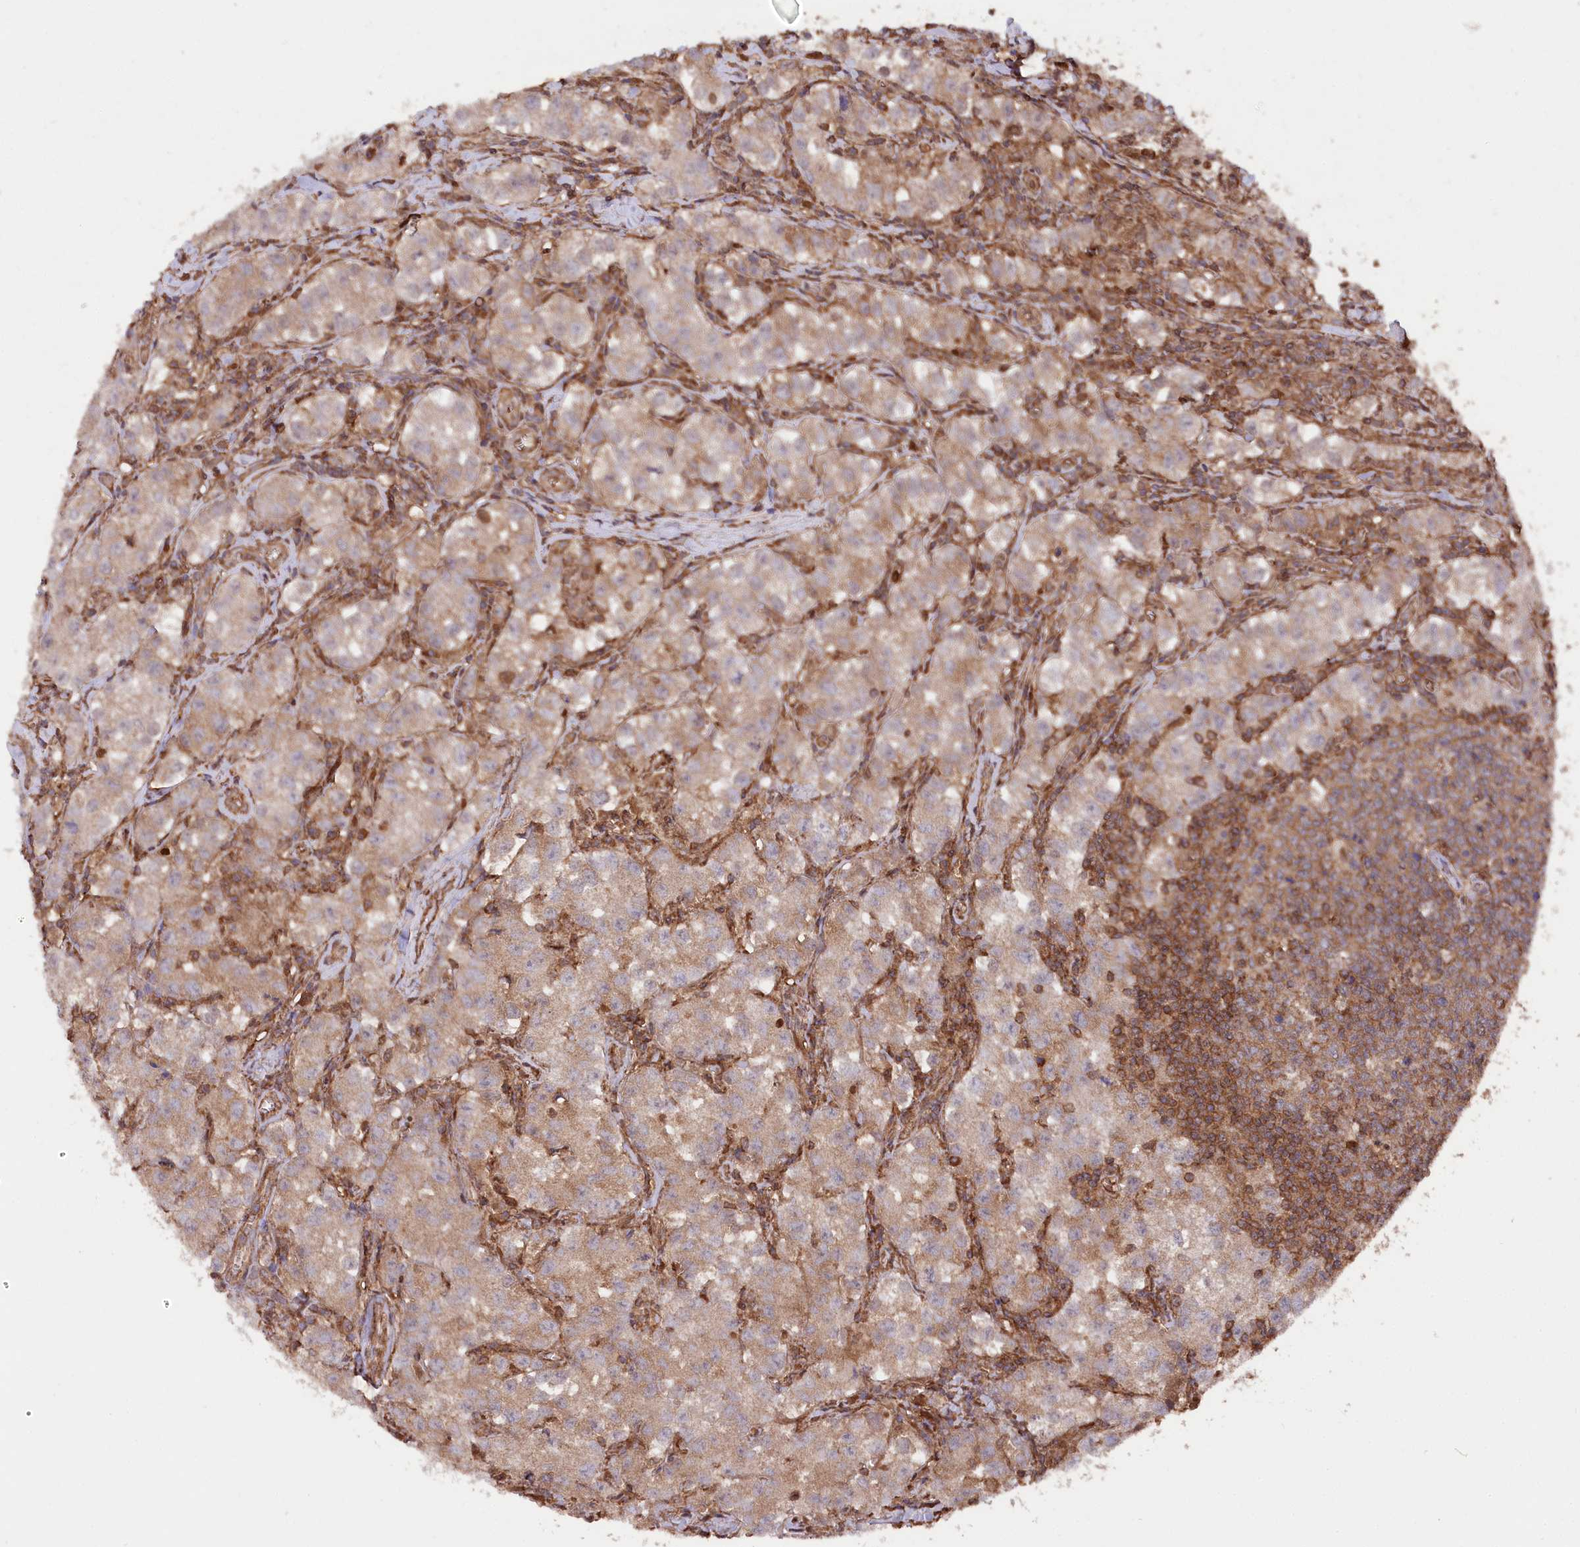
{"staining": {"intensity": "moderate", "quantity": ">75%", "location": "cytoplasmic/membranous"}, "tissue": "testis cancer", "cell_type": "Tumor cells", "image_type": "cancer", "snomed": [{"axis": "morphology", "description": "Seminoma, NOS"}, {"axis": "morphology", "description": "Carcinoma, Embryonal, NOS"}, {"axis": "topography", "description": "Testis"}], "caption": "Testis cancer (seminoma) was stained to show a protein in brown. There is medium levels of moderate cytoplasmic/membranous staining in approximately >75% of tumor cells.", "gene": "LSG1", "patient": {"sex": "male", "age": 43}}